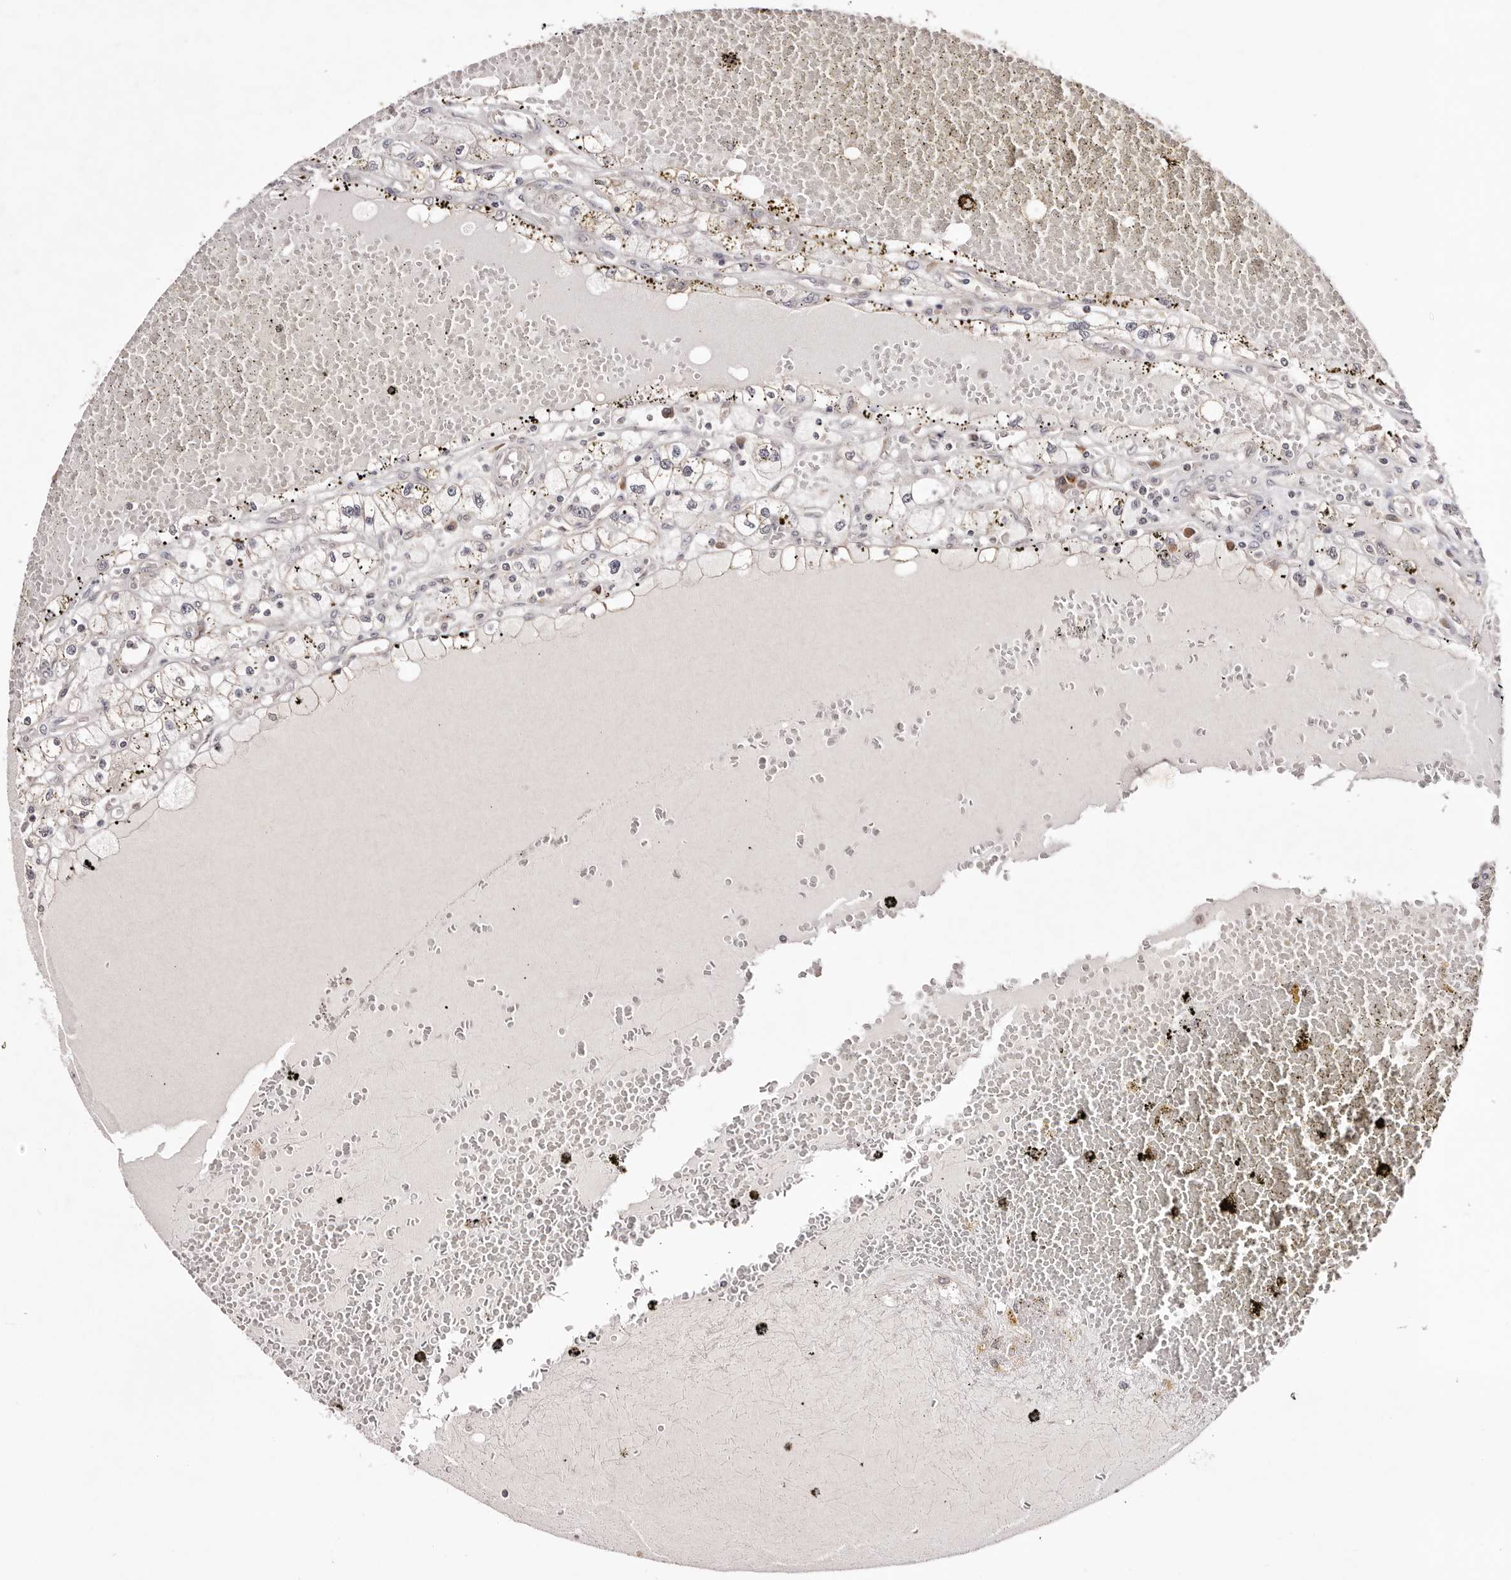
{"staining": {"intensity": "negative", "quantity": "none", "location": "none"}, "tissue": "renal cancer", "cell_type": "Tumor cells", "image_type": "cancer", "snomed": [{"axis": "morphology", "description": "Adenocarcinoma, NOS"}, {"axis": "topography", "description": "Kidney"}], "caption": "DAB (3,3'-diaminobenzidine) immunohistochemical staining of human adenocarcinoma (renal) shows no significant positivity in tumor cells.", "gene": "EGR3", "patient": {"sex": "male", "age": 56}}